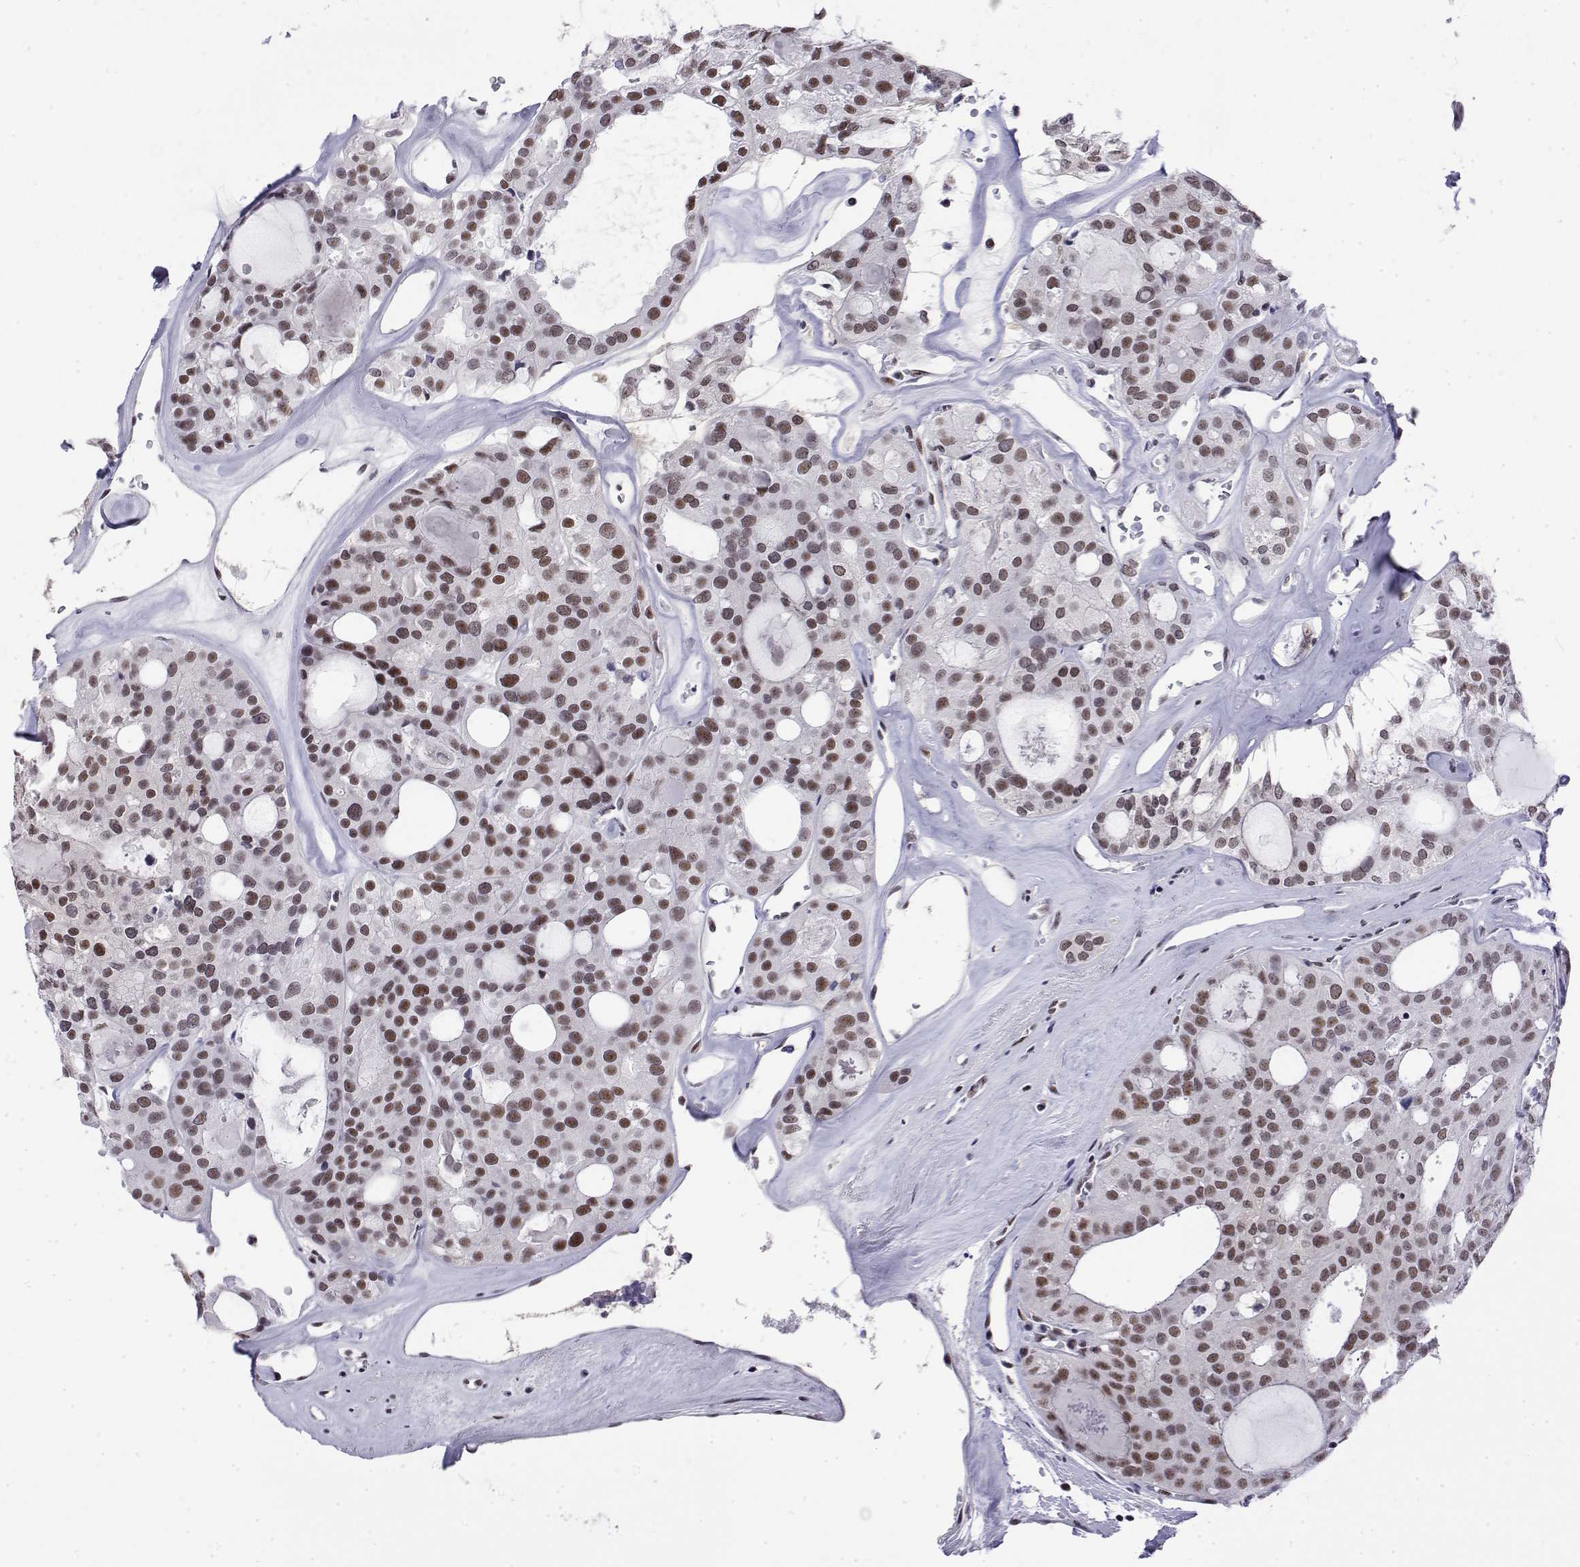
{"staining": {"intensity": "moderate", "quantity": "25%-75%", "location": "nuclear"}, "tissue": "thyroid cancer", "cell_type": "Tumor cells", "image_type": "cancer", "snomed": [{"axis": "morphology", "description": "Follicular adenoma carcinoma, NOS"}, {"axis": "topography", "description": "Thyroid gland"}], "caption": "A brown stain shows moderate nuclear expression of a protein in thyroid follicular adenoma carcinoma tumor cells. Ihc stains the protein of interest in brown and the nuclei are stained blue.", "gene": "POLDIP3", "patient": {"sex": "male", "age": 75}}